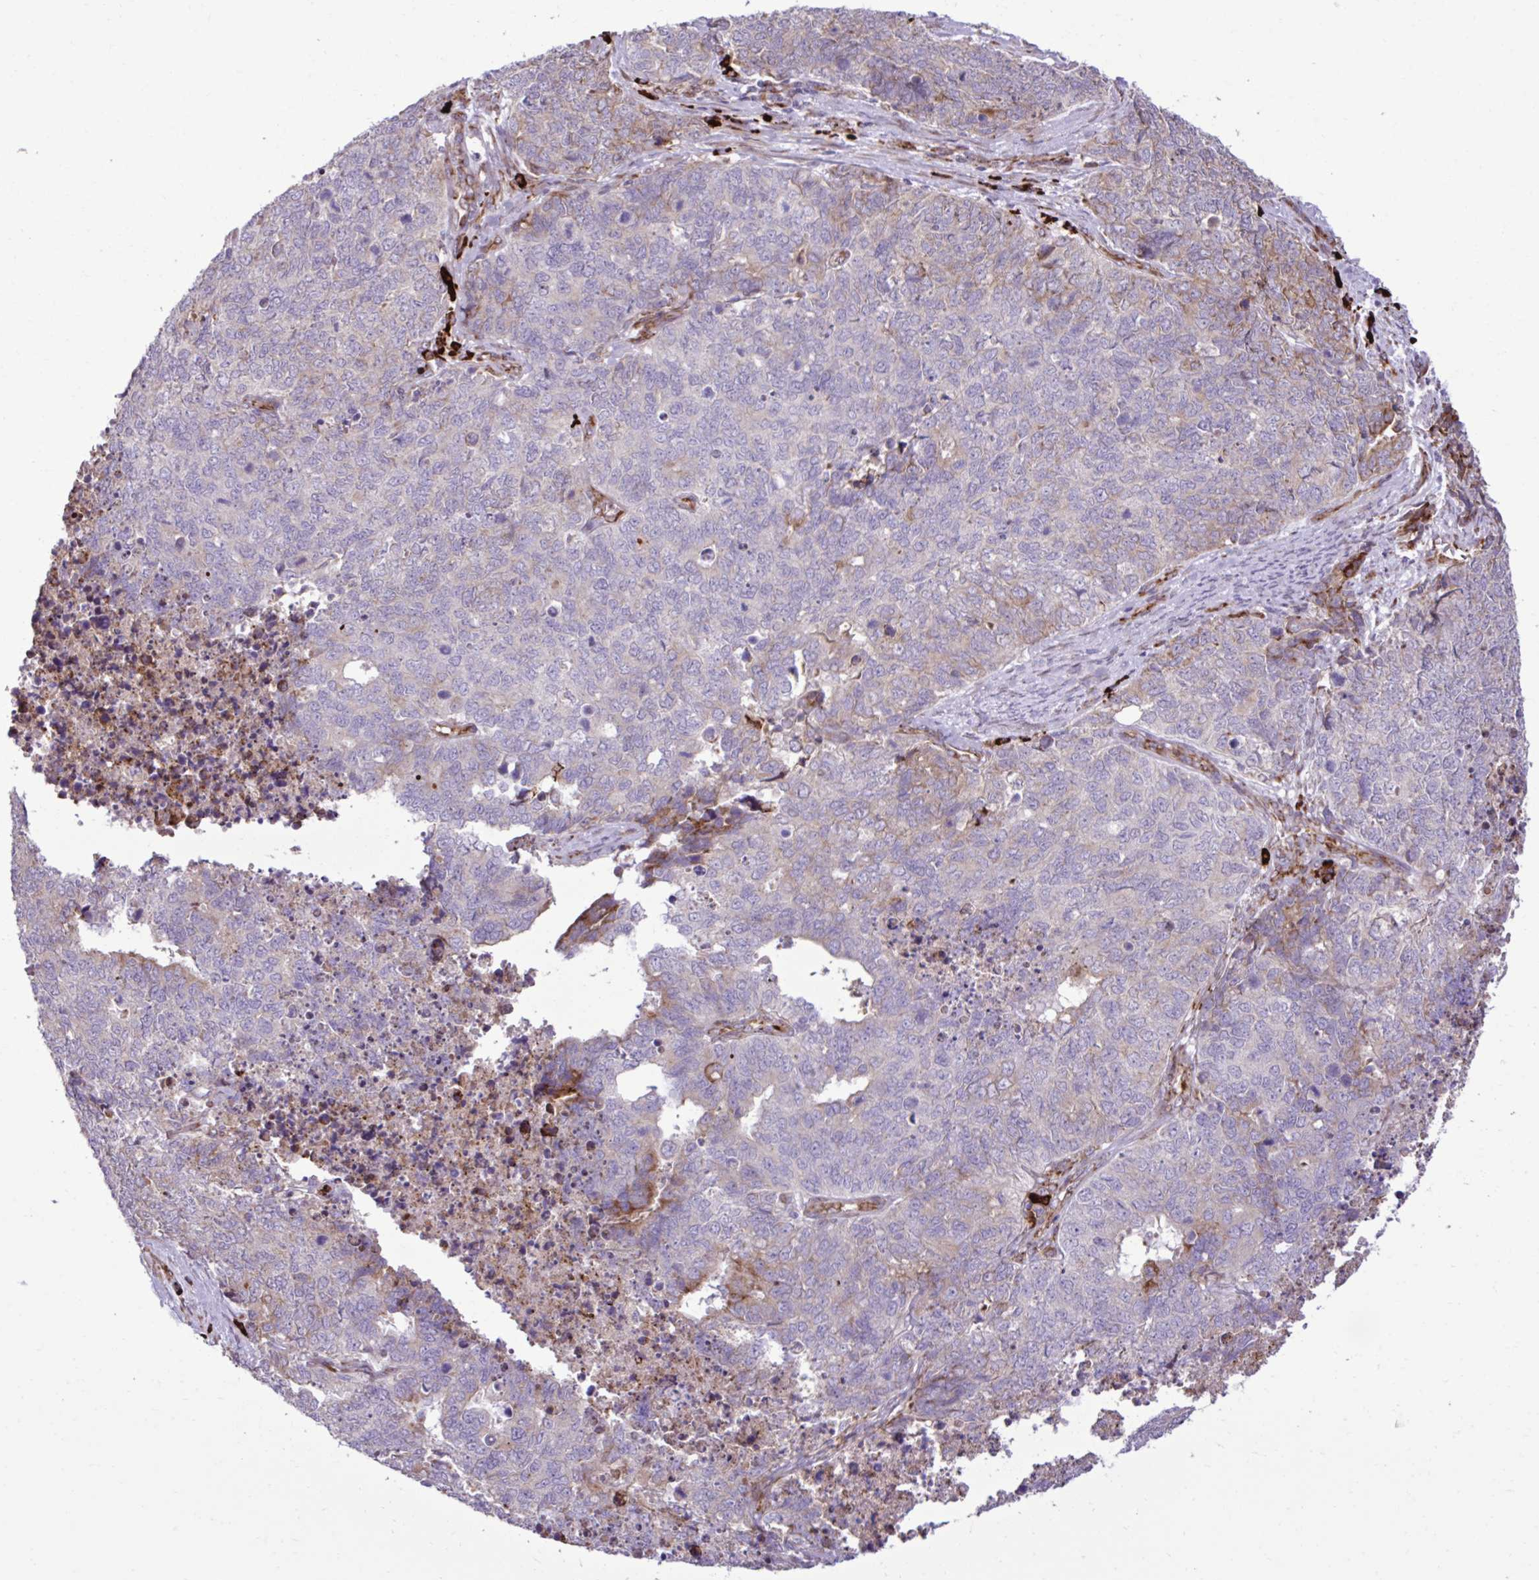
{"staining": {"intensity": "moderate", "quantity": "<25%", "location": "cytoplasmic/membranous"}, "tissue": "cervical cancer", "cell_type": "Tumor cells", "image_type": "cancer", "snomed": [{"axis": "morphology", "description": "Adenocarcinoma, NOS"}, {"axis": "topography", "description": "Cervix"}], "caption": "Immunohistochemistry (IHC) (DAB) staining of cervical cancer displays moderate cytoplasmic/membranous protein staining in approximately <25% of tumor cells.", "gene": "LIMS1", "patient": {"sex": "female", "age": 63}}